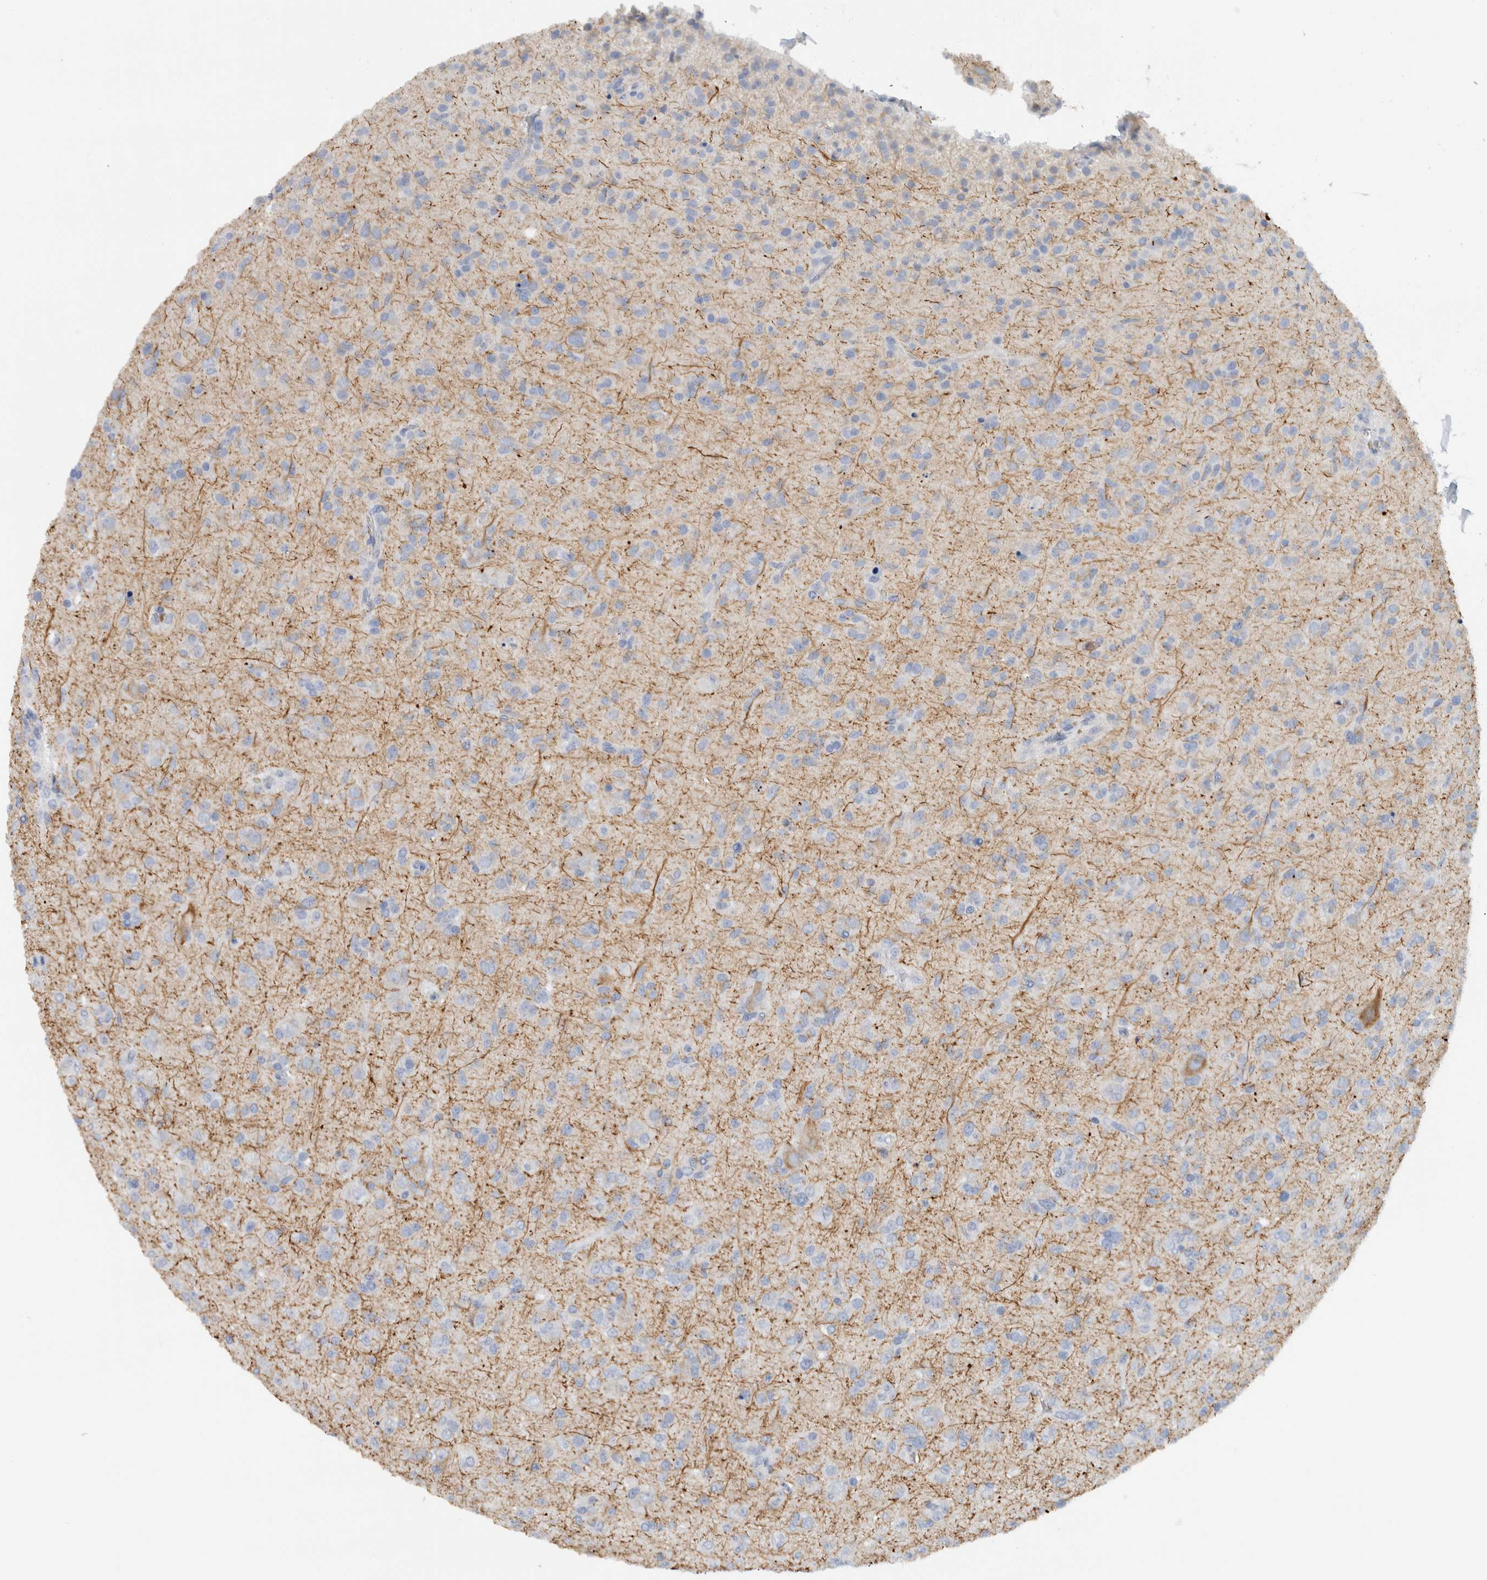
{"staining": {"intensity": "negative", "quantity": "none", "location": "none"}, "tissue": "glioma", "cell_type": "Tumor cells", "image_type": "cancer", "snomed": [{"axis": "morphology", "description": "Glioma, malignant, Low grade"}, {"axis": "topography", "description": "Brain"}], "caption": "This is an IHC histopathology image of glioma. There is no staining in tumor cells.", "gene": "NEFM", "patient": {"sex": "male", "age": 65}}